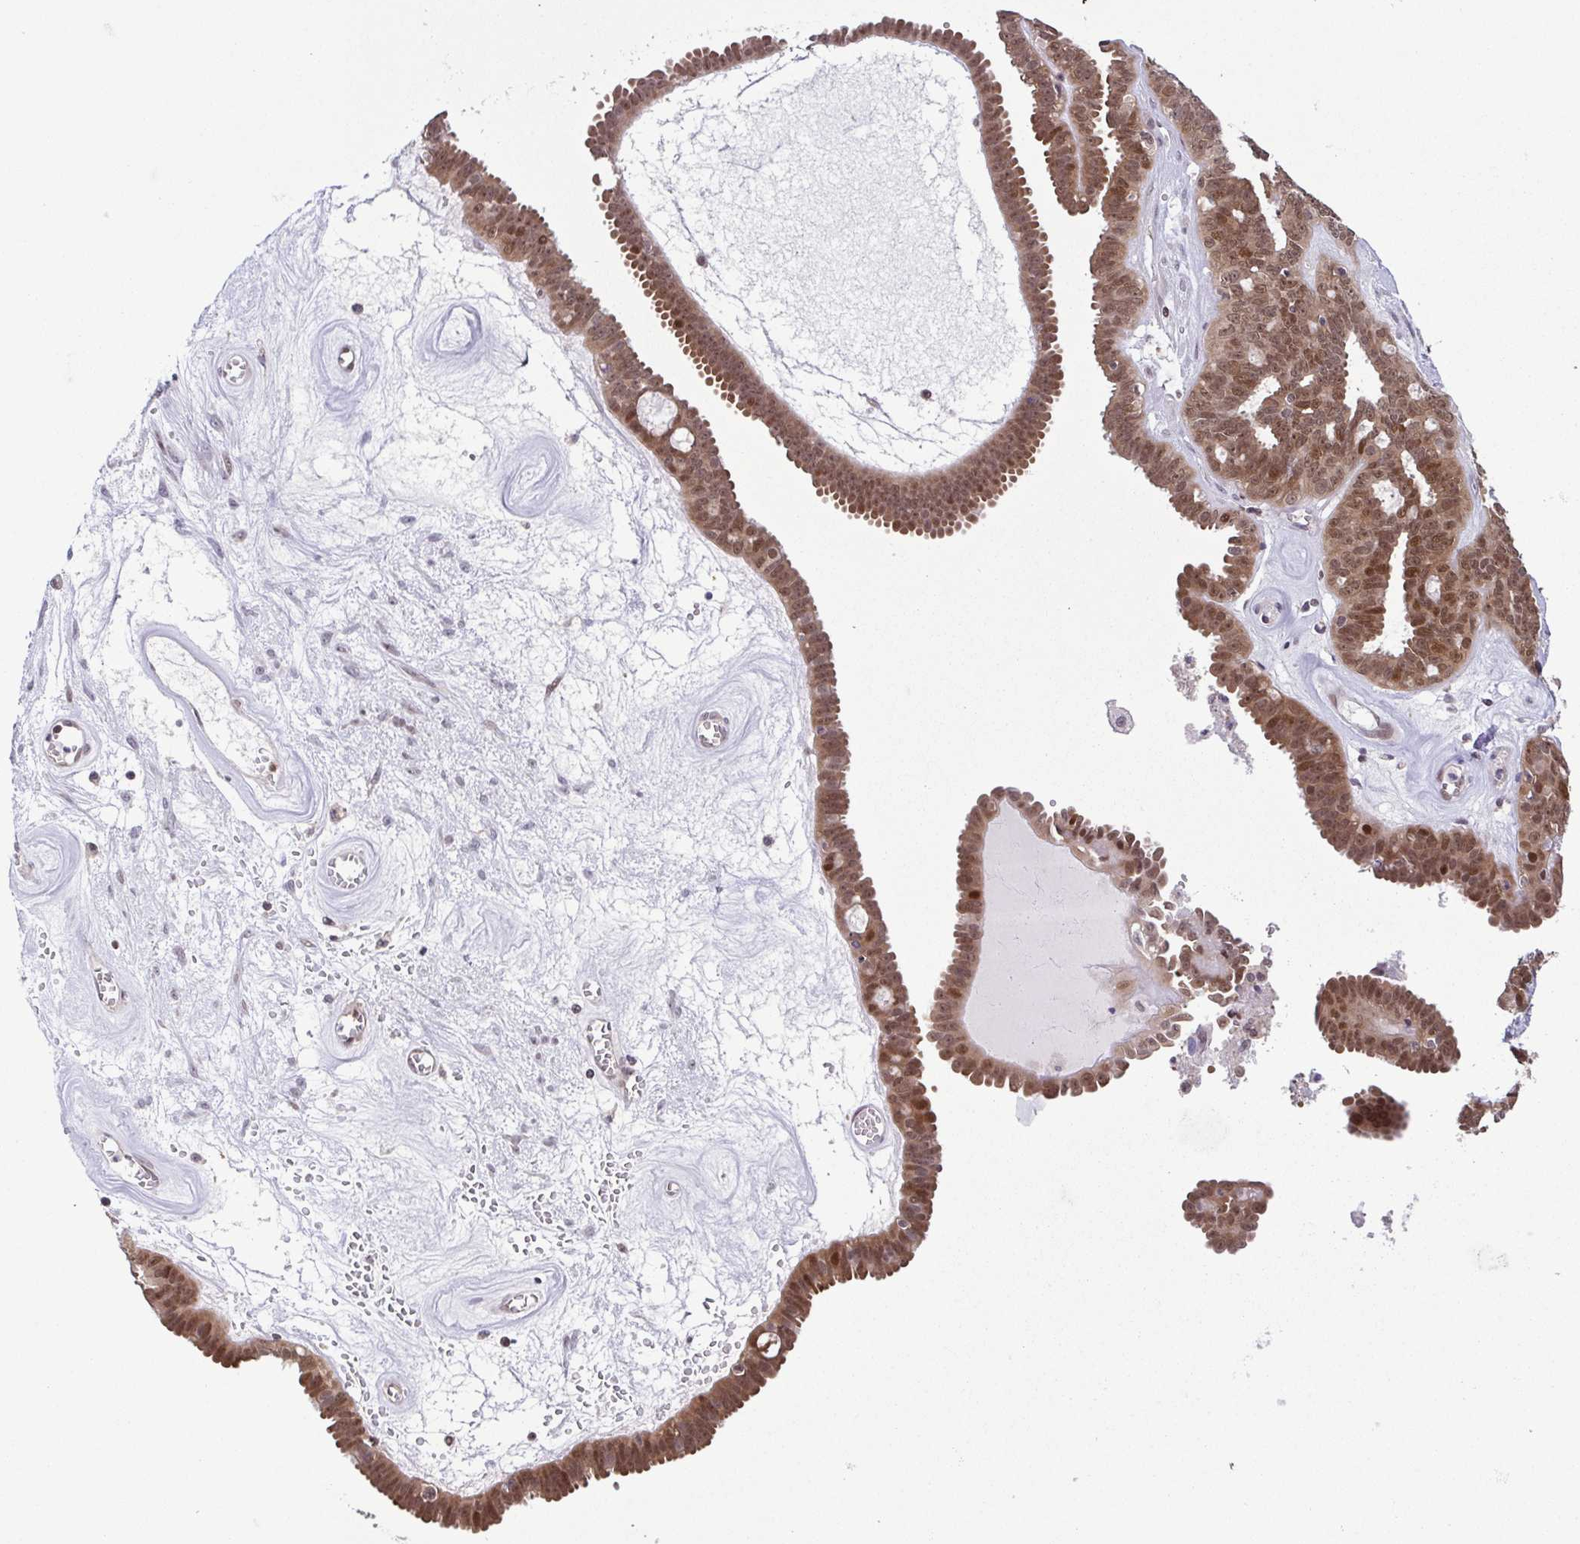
{"staining": {"intensity": "moderate", "quantity": ">75%", "location": "cytoplasmic/membranous,nuclear"}, "tissue": "ovarian cancer", "cell_type": "Tumor cells", "image_type": "cancer", "snomed": [{"axis": "morphology", "description": "Cystadenocarcinoma, serous, NOS"}, {"axis": "topography", "description": "Ovary"}], "caption": "Moderate cytoplasmic/membranous and nuclear positivity for a protein is present in about >75% of tumor cells of serous cystadenocarcinoma (ovarian) using immunohistochemistry.", "gene": "DNAJB1", "patient": {"sex": "female", "age": 71}}